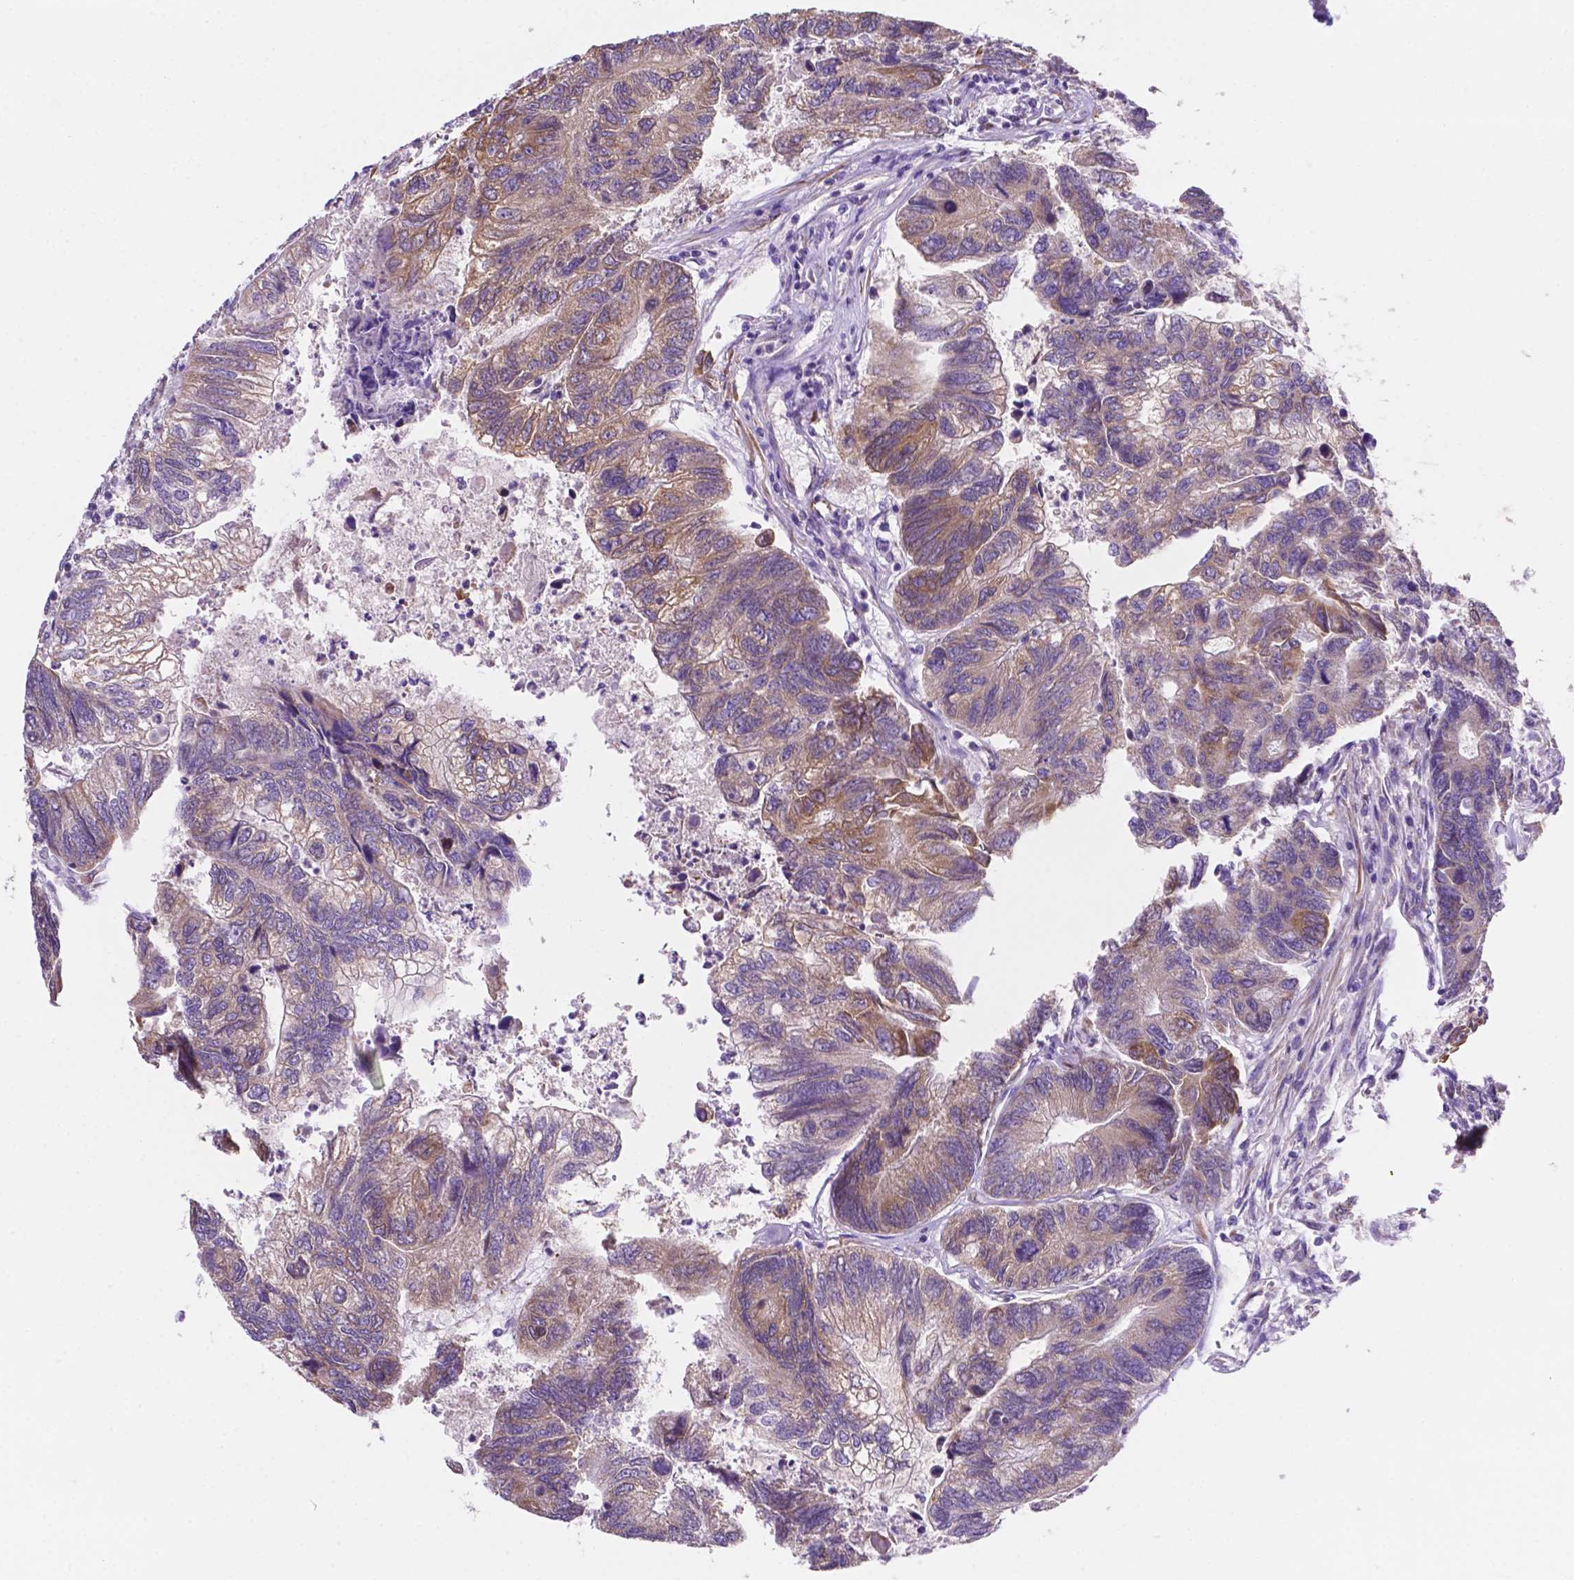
{"staining": {"intensity": "weak", "quantity": "25%-75%", "location": "cytoplasmic/membranous"}, "tissue": "colorectal cancer", "cell_type": "Tumor cells", "image_type": "cancer", "snomed": [{"axis": "morphology", "description": "Adenocarcinoma, NOS"}, {"axis": "topography", "description": "Colon"}], "caption": "Protein expression analysis of adenocarcinoma (colorectal) exhibits weak cytoplasmic/membranous staining in about 25%-75% of tumor cells.", "gene": "CEACAM7", "patient": {"sex": "female", "age": 67}}